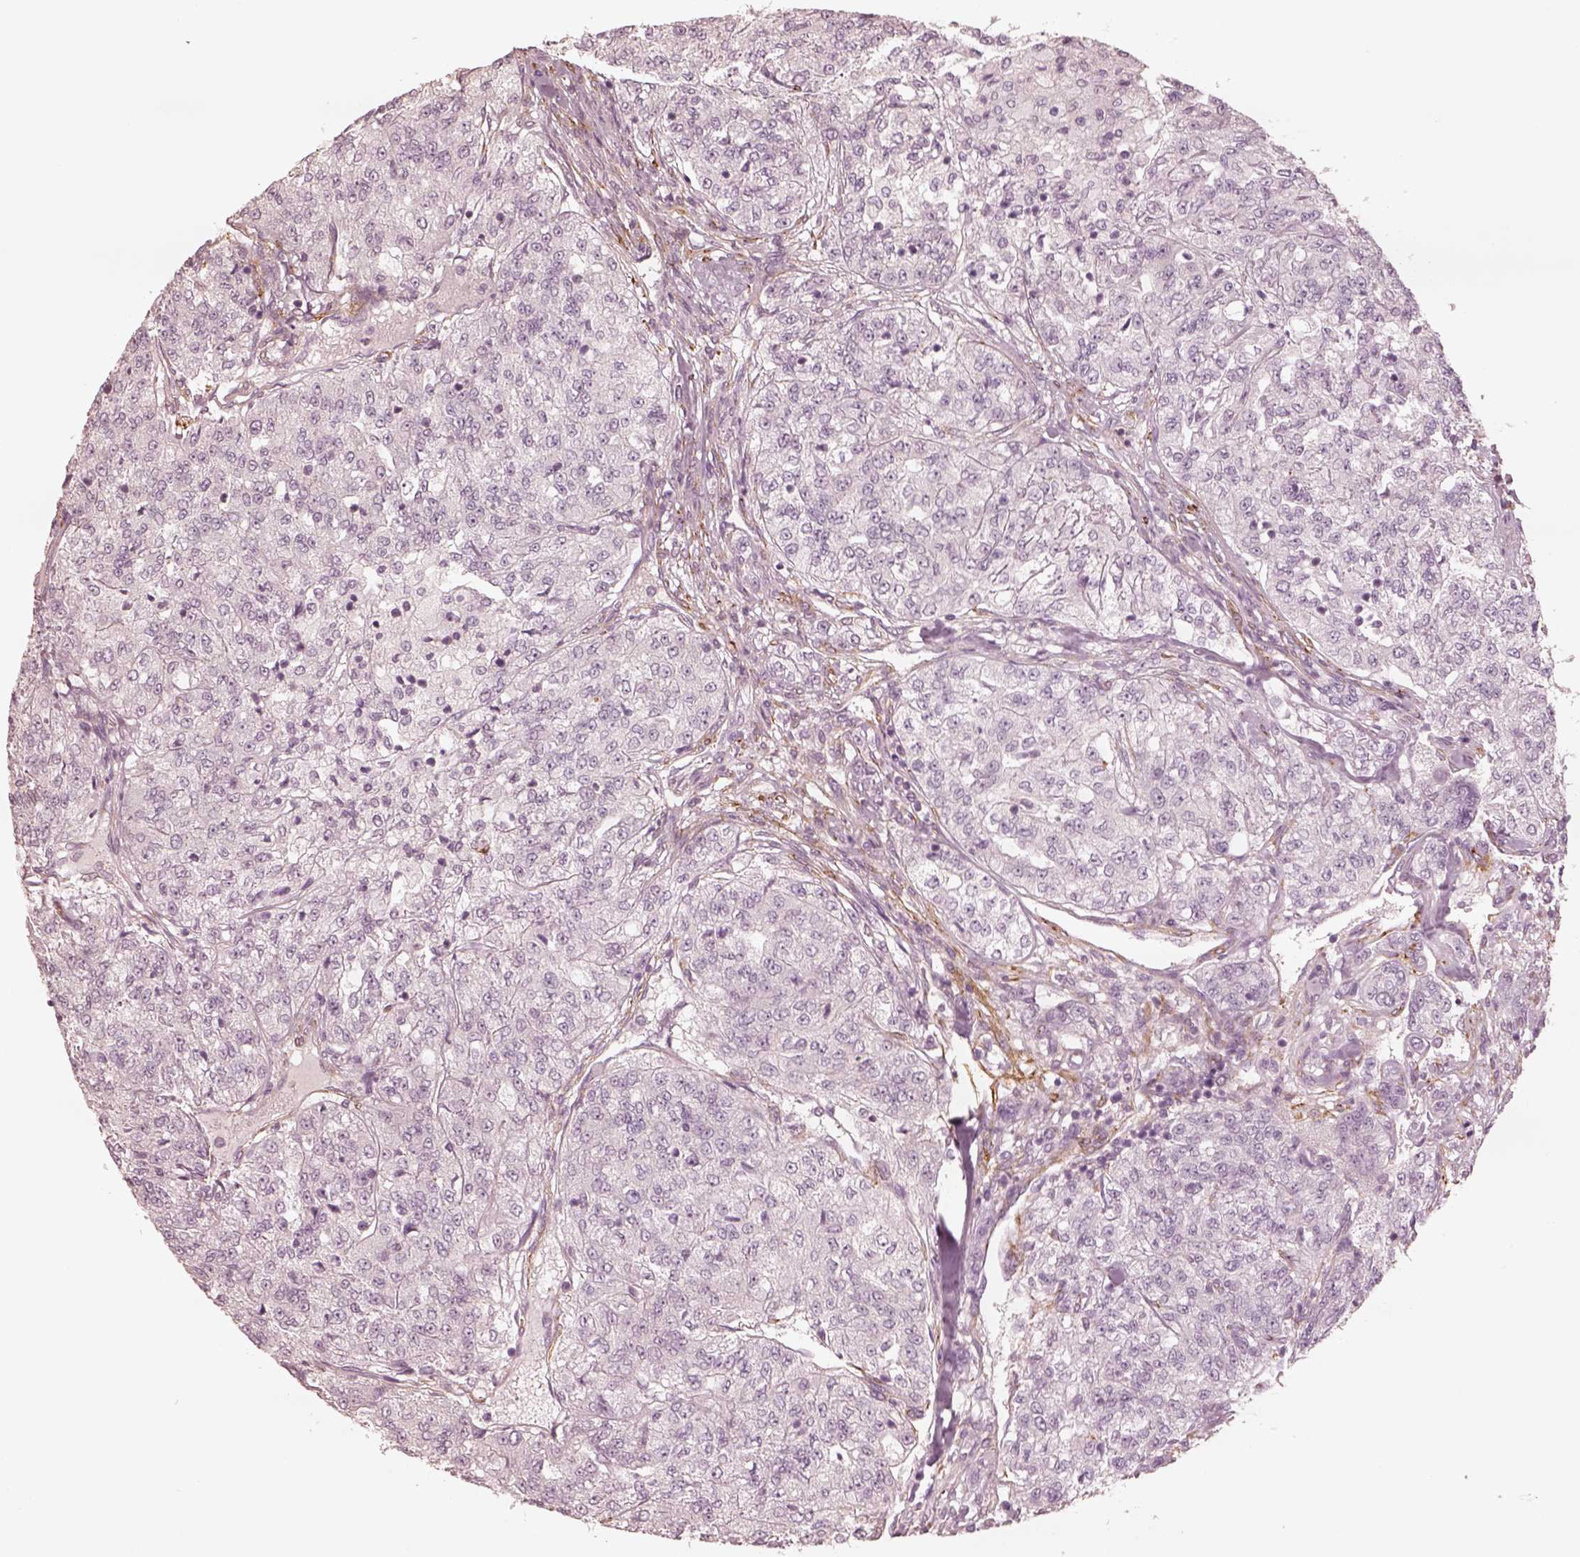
{"staining": {"intensity": "negative", "quantity": "none", "location": "none"}, "tissue": "renal cancer", "cell_type": "Tumor cells", "image_type": "cancer", "snomed": [{"axis": "morphology", "description": "Adenocarcinoma, NOS"}, {"axis": "topography", "description": "Kidney"}], "caption": "Tumor cells are negative for protein expression in human adenocarcinoma (renal). (DAB (3,3'-diaminobenzidine) IHC visualized using brightfield microscopy, high magnification).", "gene": "DNAAF9", "patient": {"sex": "female", "age": 63}}